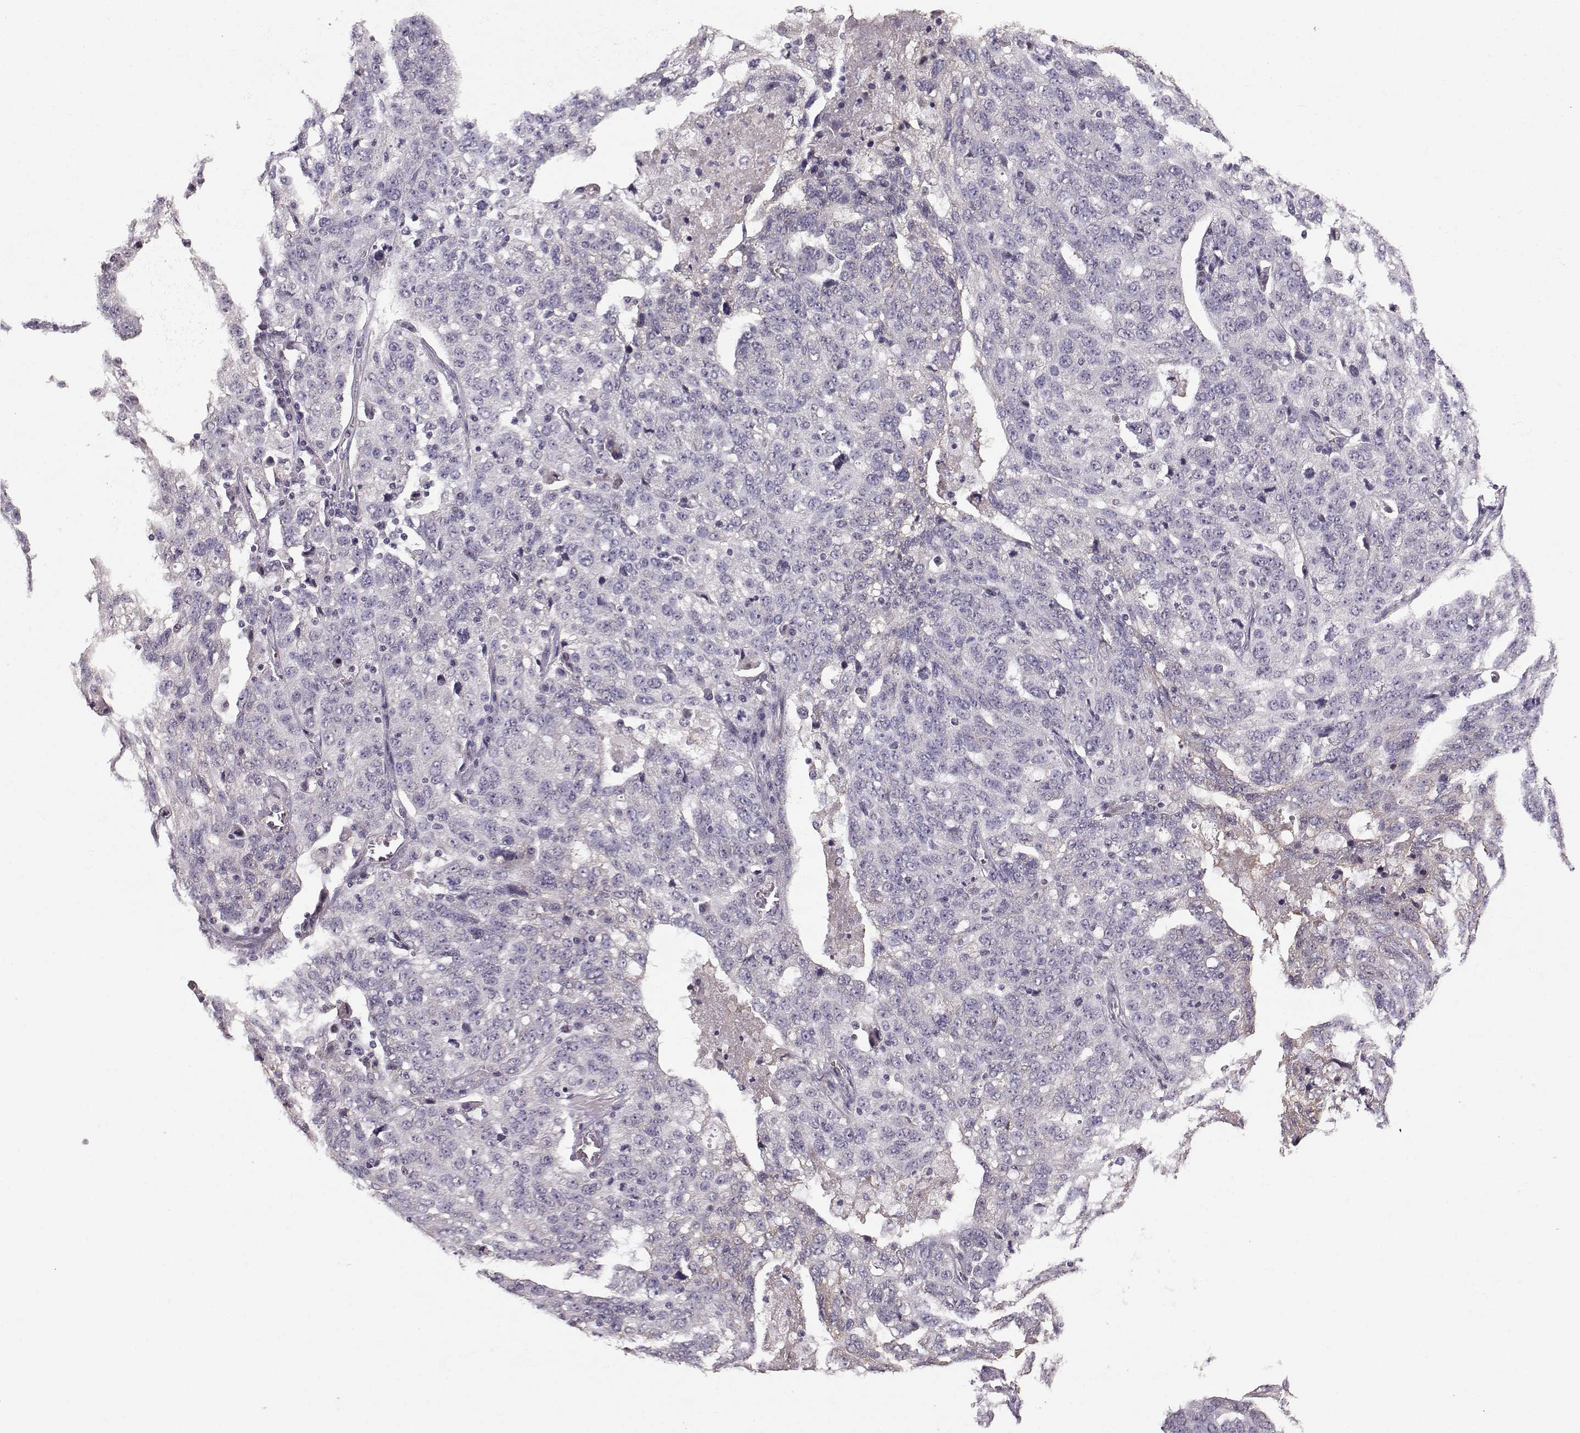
{"staining": {"intensity": "negative", "quantity": "none", "location": "none"}, "tissue": "ovarian cancer", "cell_type": "Tumor cells", "image_type": "cancer", "snomed": [{"axis": "morphology", "description": "Cystadenocarcinoma, serous, NOS"}, {"axis": "topography", "description": "Ovary"}], "caption": "Histopathology image shows no protein staining in tumor cells of serous cystadenocarcinoma (ovarian) tissue.", "gene": "TSPYL5", "patient": {"sex": "female", "age": 71}}